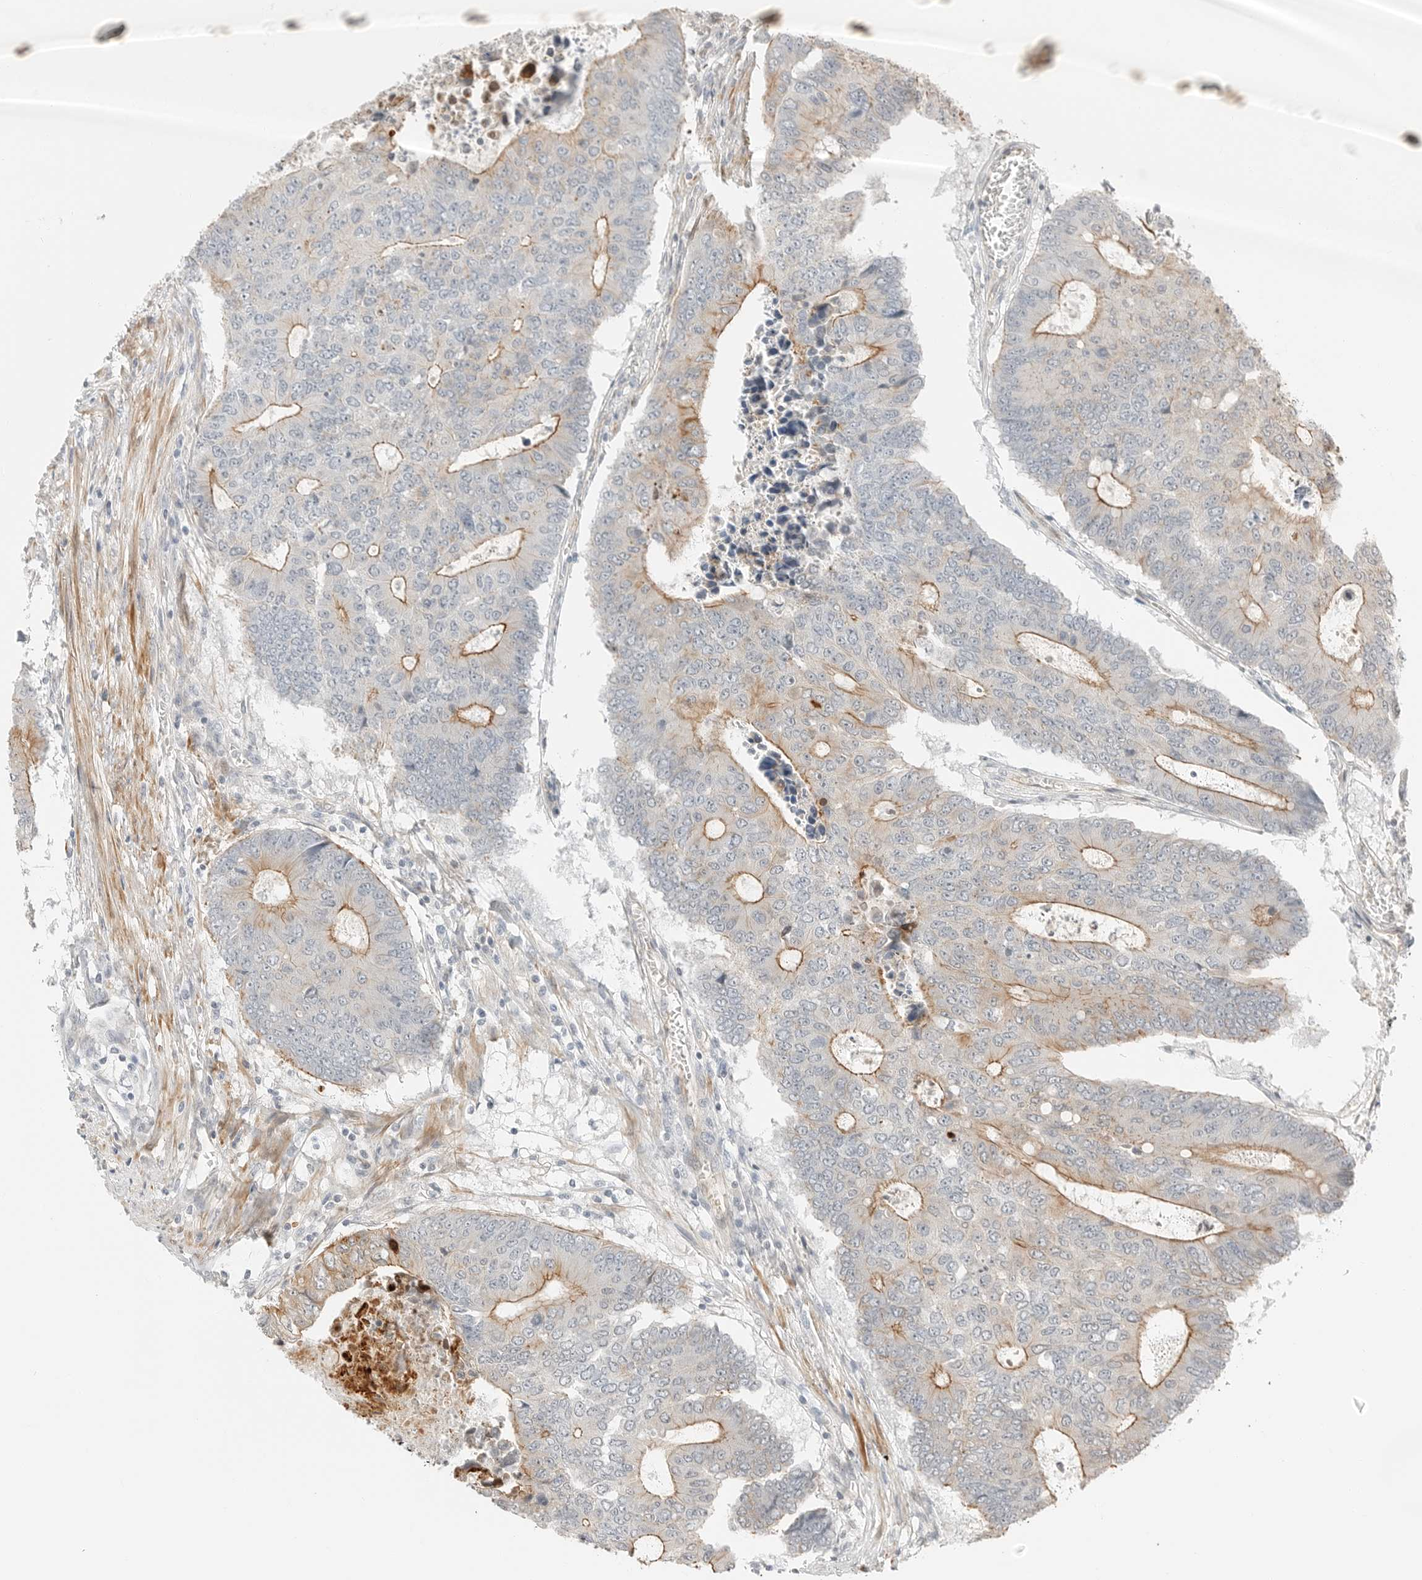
{"staining": {"intensity": "moderate", "quantity": "25%-75%", "location": "cytoplasmic/membranous"}, "tissue": "colorectal cancer", "cell_type": "Tumor cells", "image_type": "cancer", "snomed": [{"axis": "morphology", "description": "Adenocarcinoma, NOS"}, {"axis": "topography", "description": "Colon"}], "caption": "Immunohistochemical staining of colorectal cancer displays medium levels of moderate cytoplasmic/membranous protein staining in about 25%-75% of tumor cells.", "gene": "IQCC", "patient": {"sex": "male", "age": 87}}